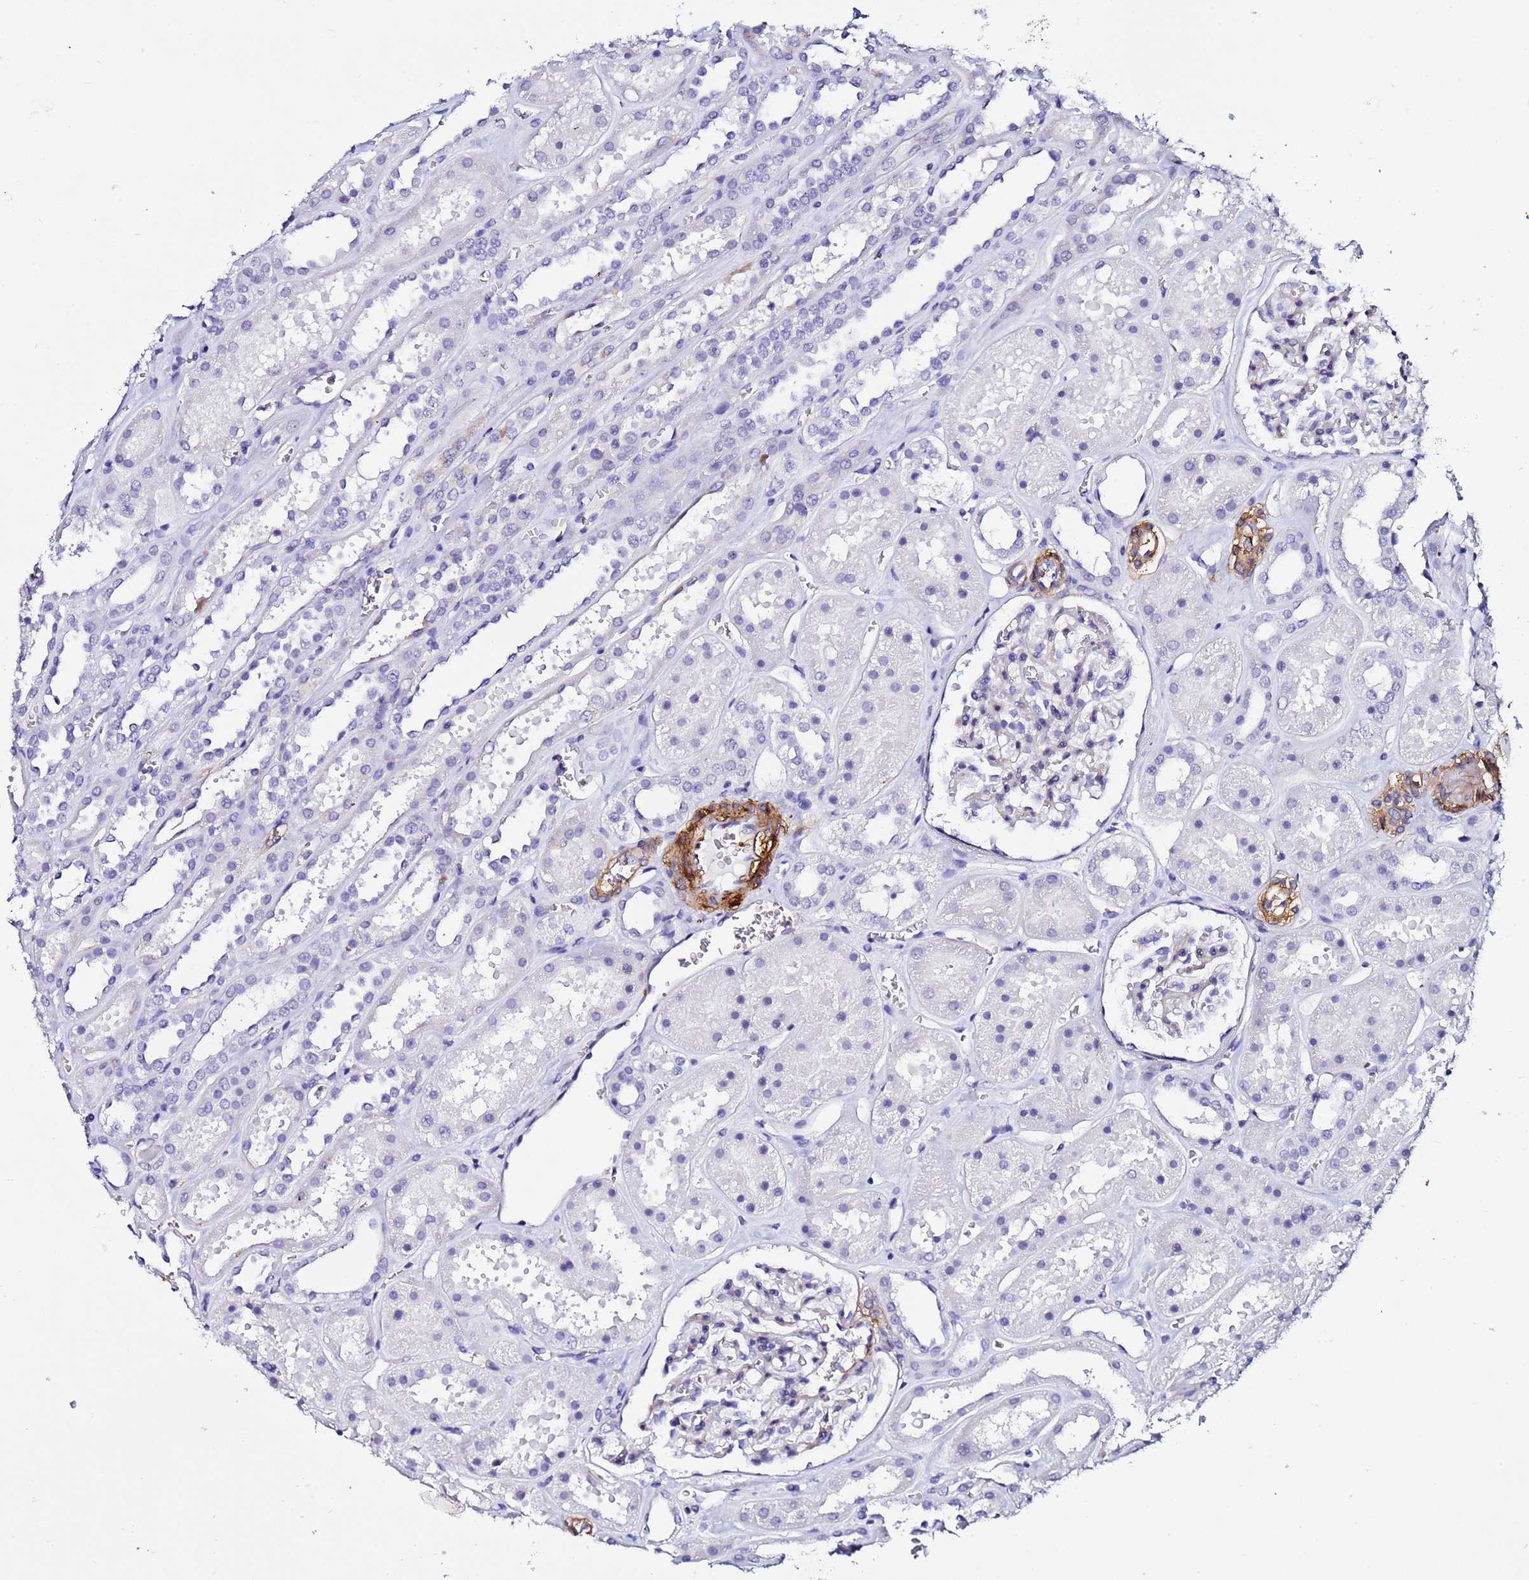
{"staining": {"intensity": "negative", "quantity": "none", "location": "none"}, "tissue": "kidney", "cell_type": "Cells in glomeruli", "image_type": "normal", "snomed": [{"axis": "morphology", "description": "Normal tissue, NOS"}, {"axis": "topography", "description": "Kidney"}], "caption": "IHC of unremarkable kidney shows no staining in cells in glomeruli.", "gene": "DEFB104A", "patient": {"sex": "female", "age": 41}}